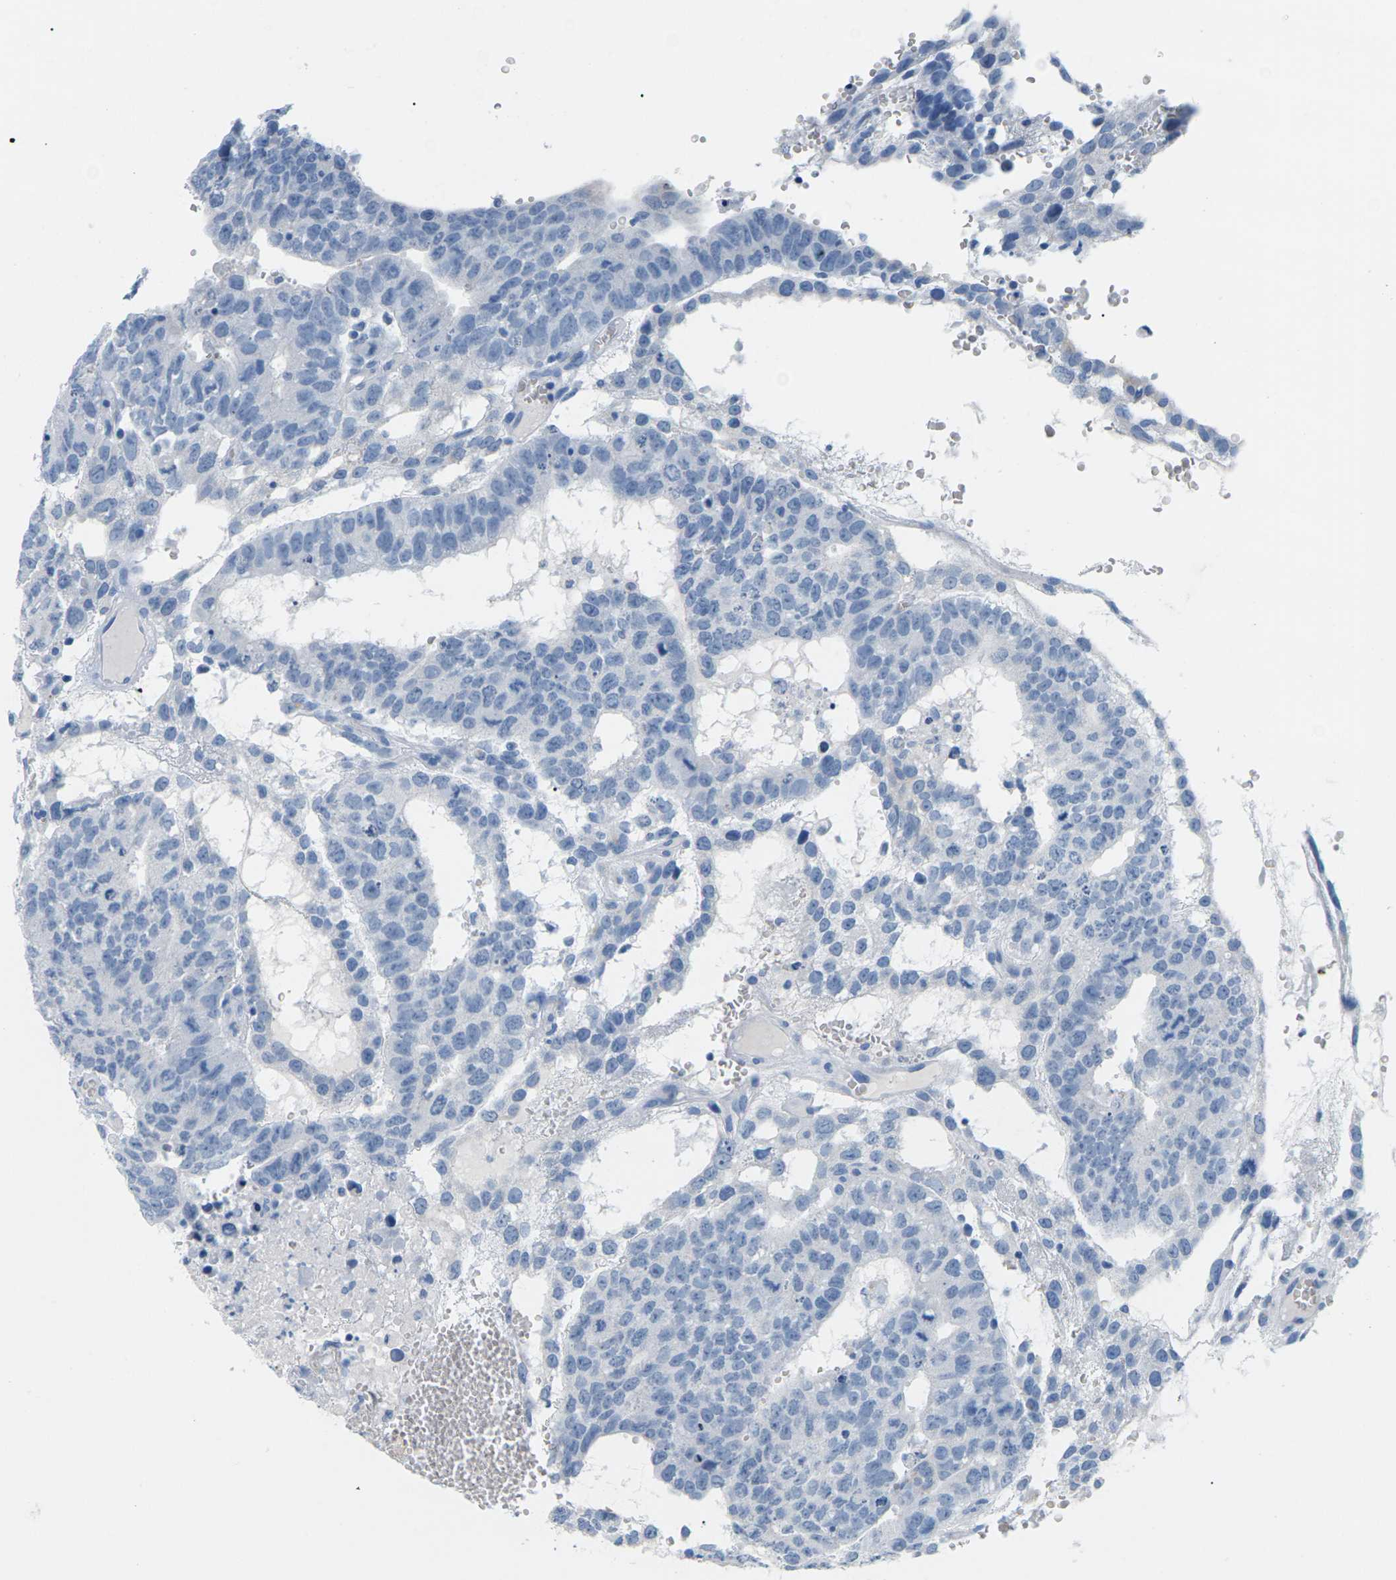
{"staining": {"intensity": "negative", "quantity": "none", "location": "none"}, "tissue": "testis cancer", "cell_type": "Tumor cells", "image_type": "cancer", "snomed": [{"axis": "morphology", "description": "Seminoma, NOS"}, {"axis": "morphology", "description": "Carcinoma, Embryonal, NOS"}, {"axis": "topography", "description": "Testis"}], "caption": "Tumor cells show no significant staining in embryonal carcinoma (testis).", "gene": "SLC12A1", "patient": {"sex": "male", "age": 52}}